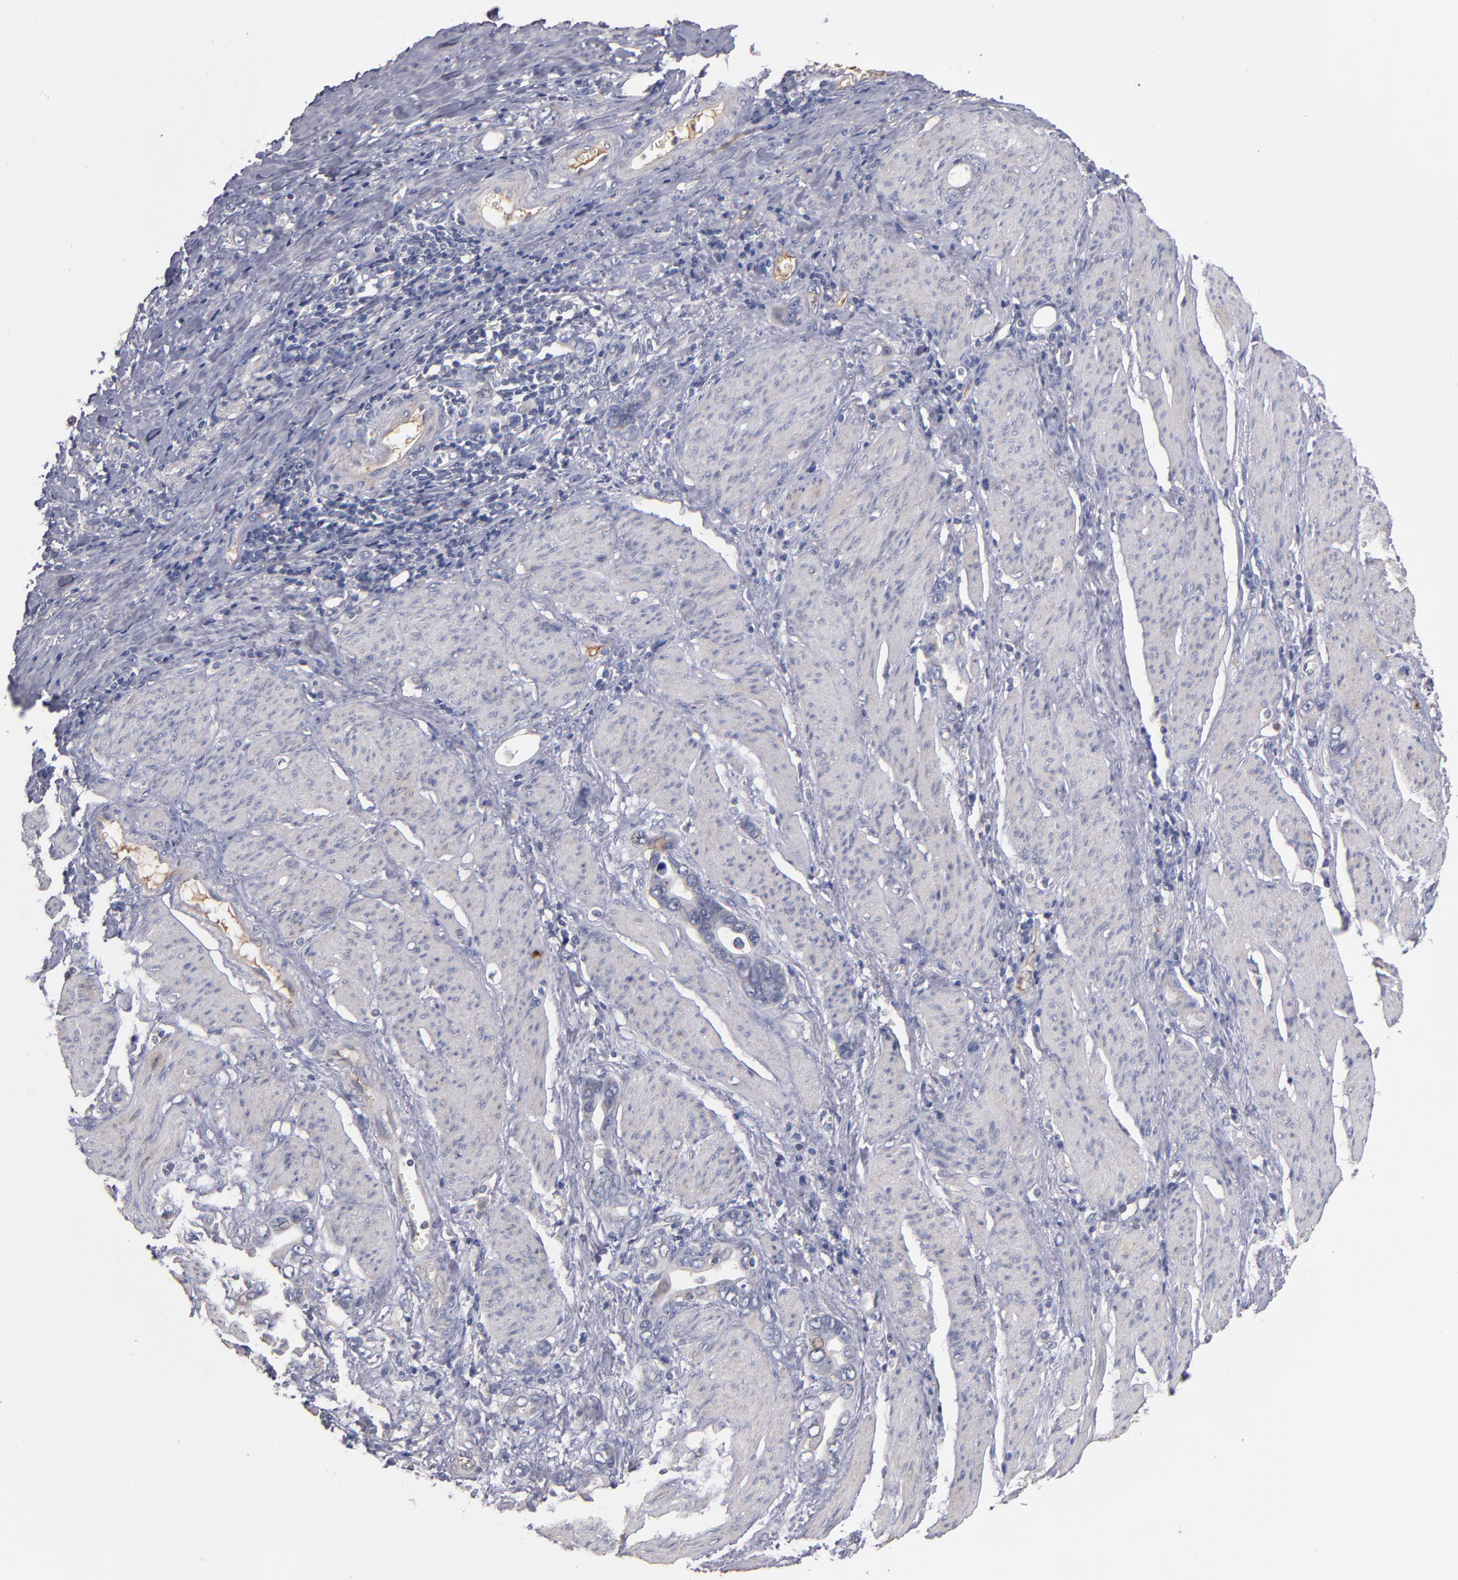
{"staining": {"intensity": "weak", "quantity": "<25%", "location": "cytoplasmic/membranous"}, "tissue": "stomach cancer", "cell_type": "Tumor cells", "image_type": "cancer", "snomed": [{"axis": "morphology", "description": "Adenocarcinoma, NOS"}, {"axis": "topography", "description": "Stomach"}], "caption": "This is a micrograph of immunohistochemistry staining of stomach adenocarcinoma, which shows no staining in tumor cells.", "gene": "DACT1", "patient": {"sex": "male", "age": 78}}